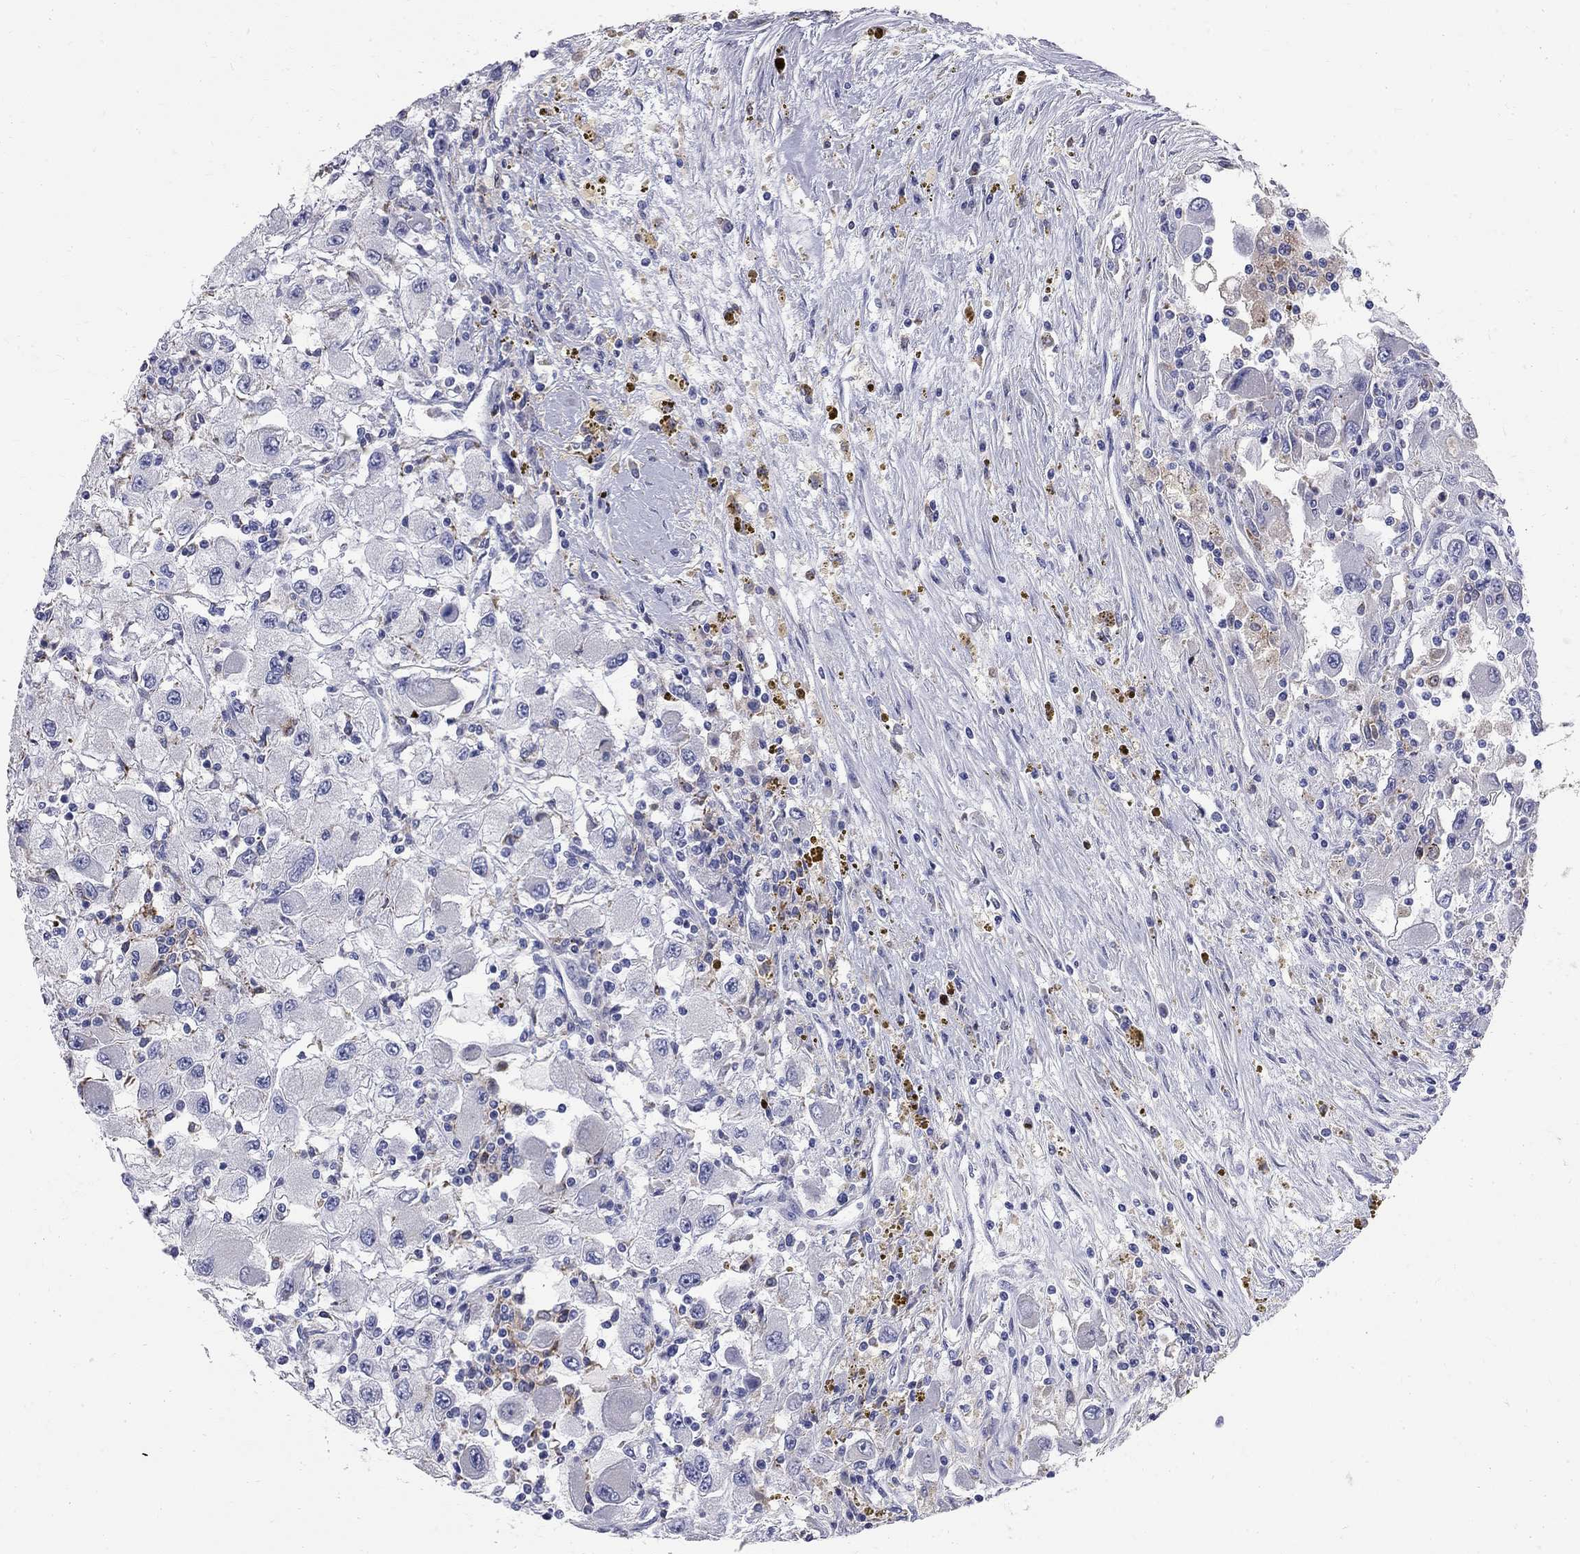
{"staining": {"intensity": "negative", "quantity": "none", "location": "none"}, "tissue": "renal cancer", "cell_type": "Tumor cells", "image_type": "cancer", "snomed": [{"axis": "morphology", "description": "Adenocarcinoma, NOS"}, {"axis": "topography", "description": "Kidney"}], "caption": "The histopathology image demonstrates no staining of tumor cells in renal adenocarcinoma.", "gene": "ACSL1", "patient": {"sex": "female", "age": 67}}